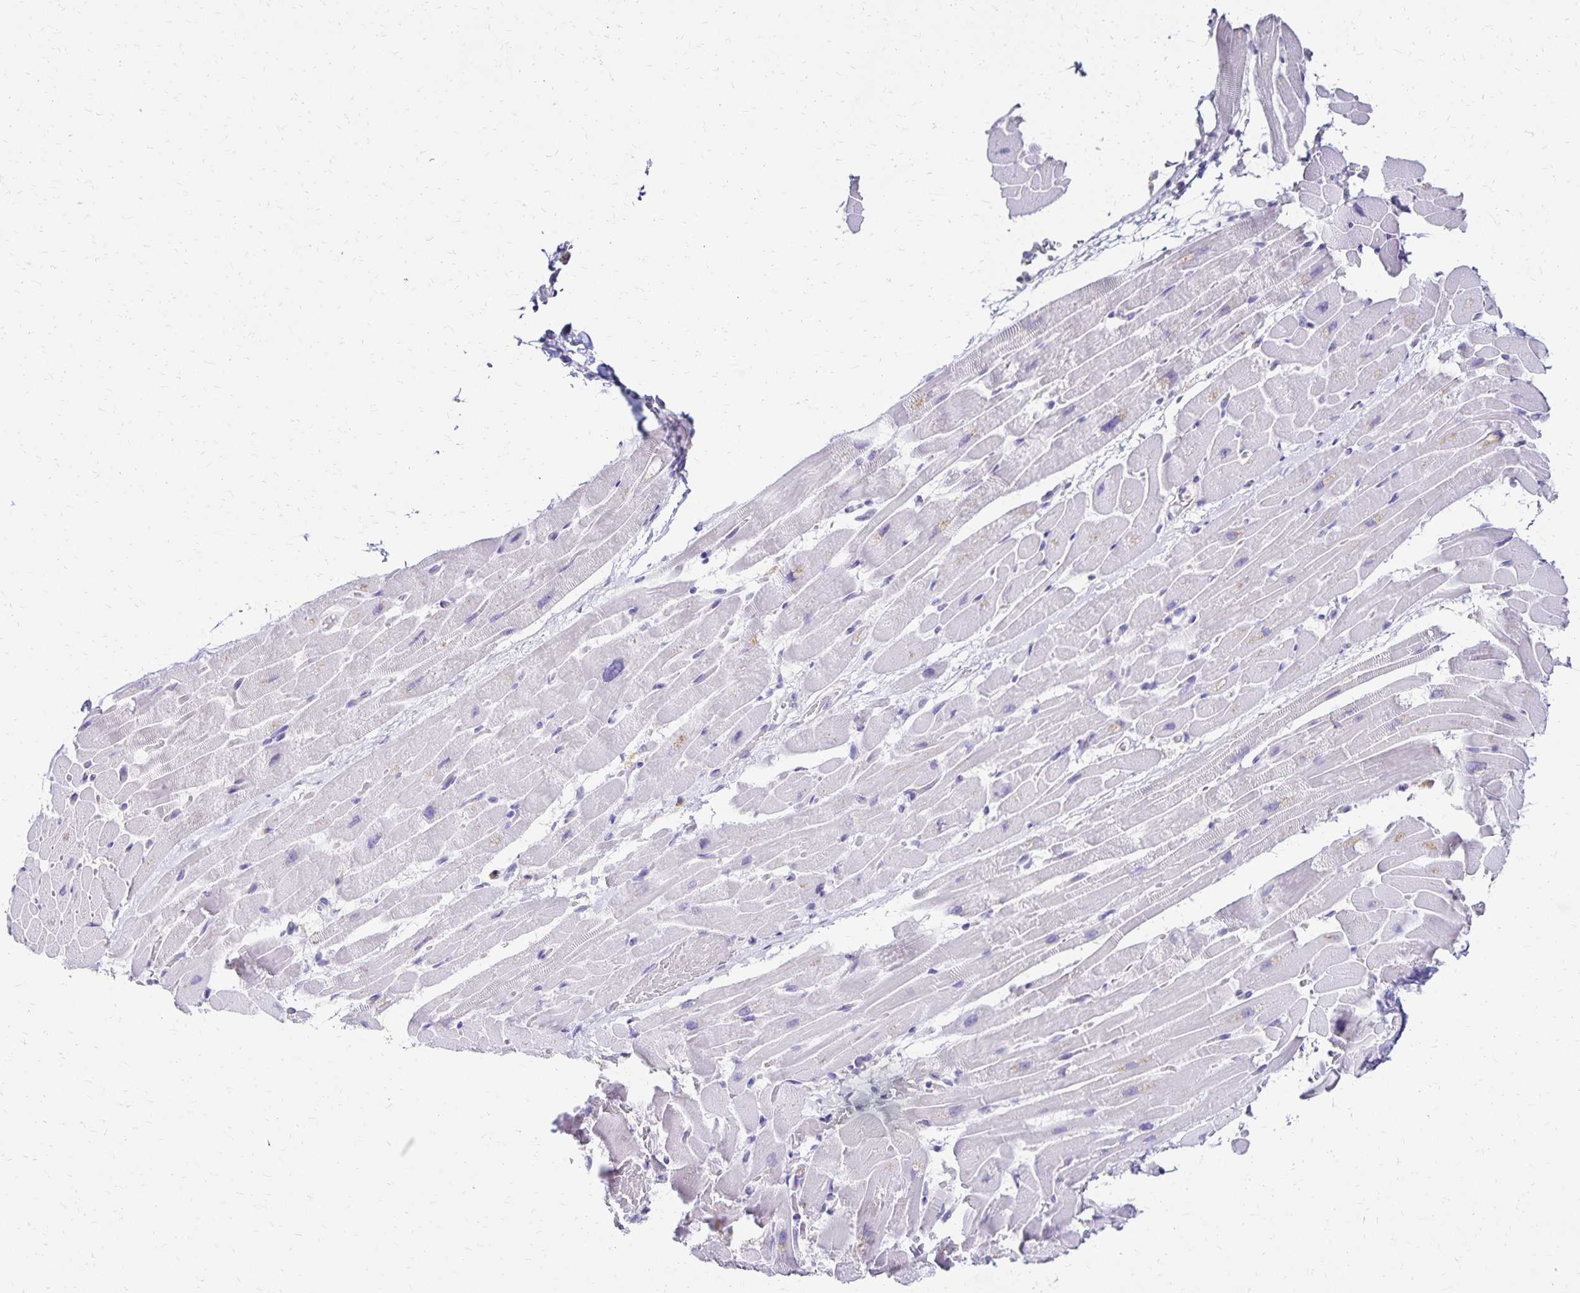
{"staining": {"intensity": "negative", "quantity": "none", "location": "none"}, "tissue": "heart muscle", "cell_type": "Cardiomyocytes", "image_type": "normal", "snomed": [{"axis": "morphology", "description": "Normal tissue, NOS"}, {"axis": "topography", "description": "Heart"}], "caption": "DAB immunohistochemical staining of unremarkable human heart muscle exhibits no significant staining in cardiomyocytes.", "gene": "DYNLT4", "patient": {"sex": "male", "age": 37}}